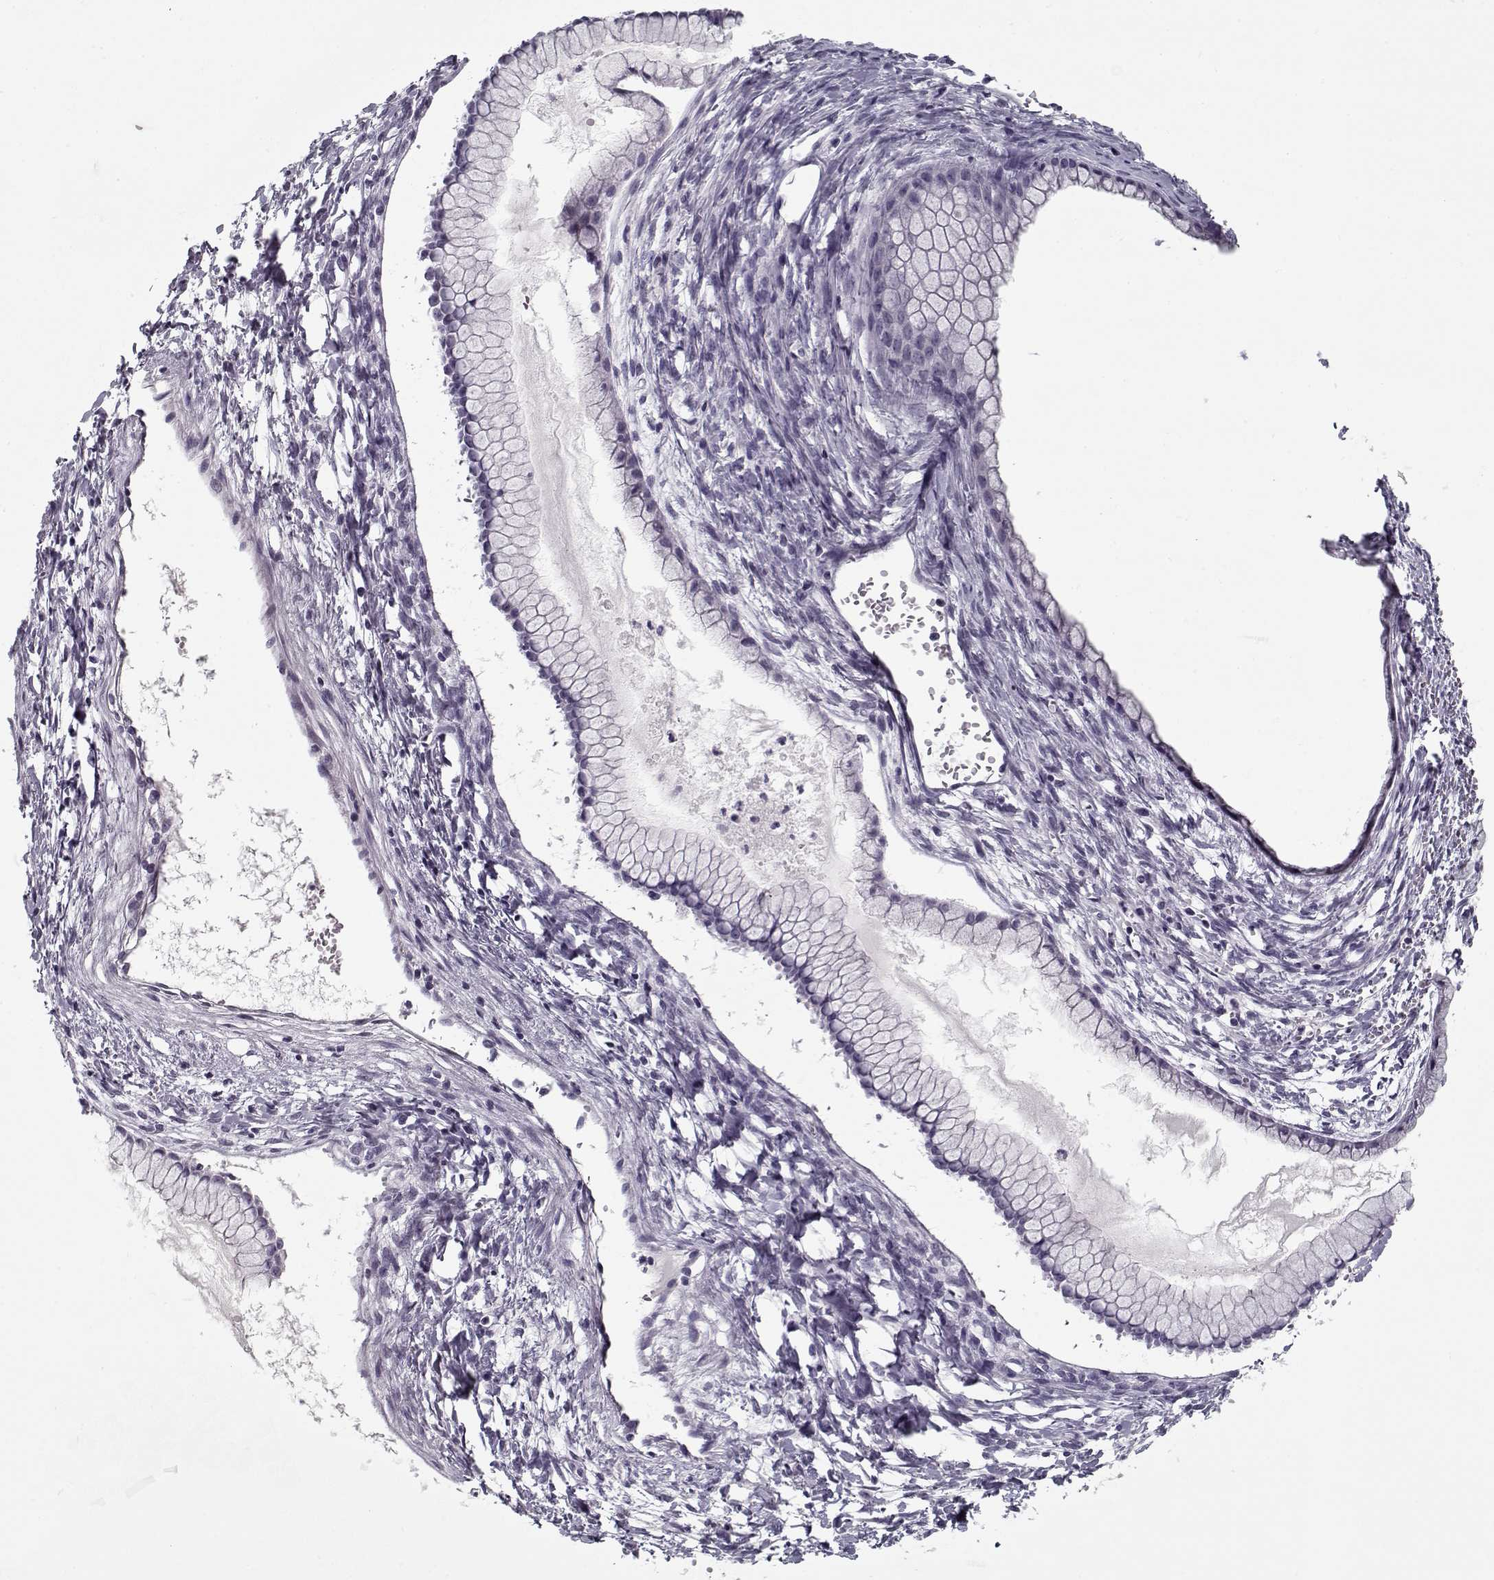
{"staining": {"intensity": "negative", "quantity": "none", "location": "none"}, "tissue": "ovarian cancer", "cell_type": "Tumor cells", "image_type": "cancer", "snomed": [{"axis": "morphology", "description": "Cystadenocarcinoma, mucinous, NOS"}, {"axis": "topography", "description": "Ovary"}], "caption": "An image of ovarian cancer (mucinous cystadenocarcinoma) stained for a protein displays no brown staining in tumor cells.", "gene": "SPACA9", "patient": {"sex": "female", "age": 41}}